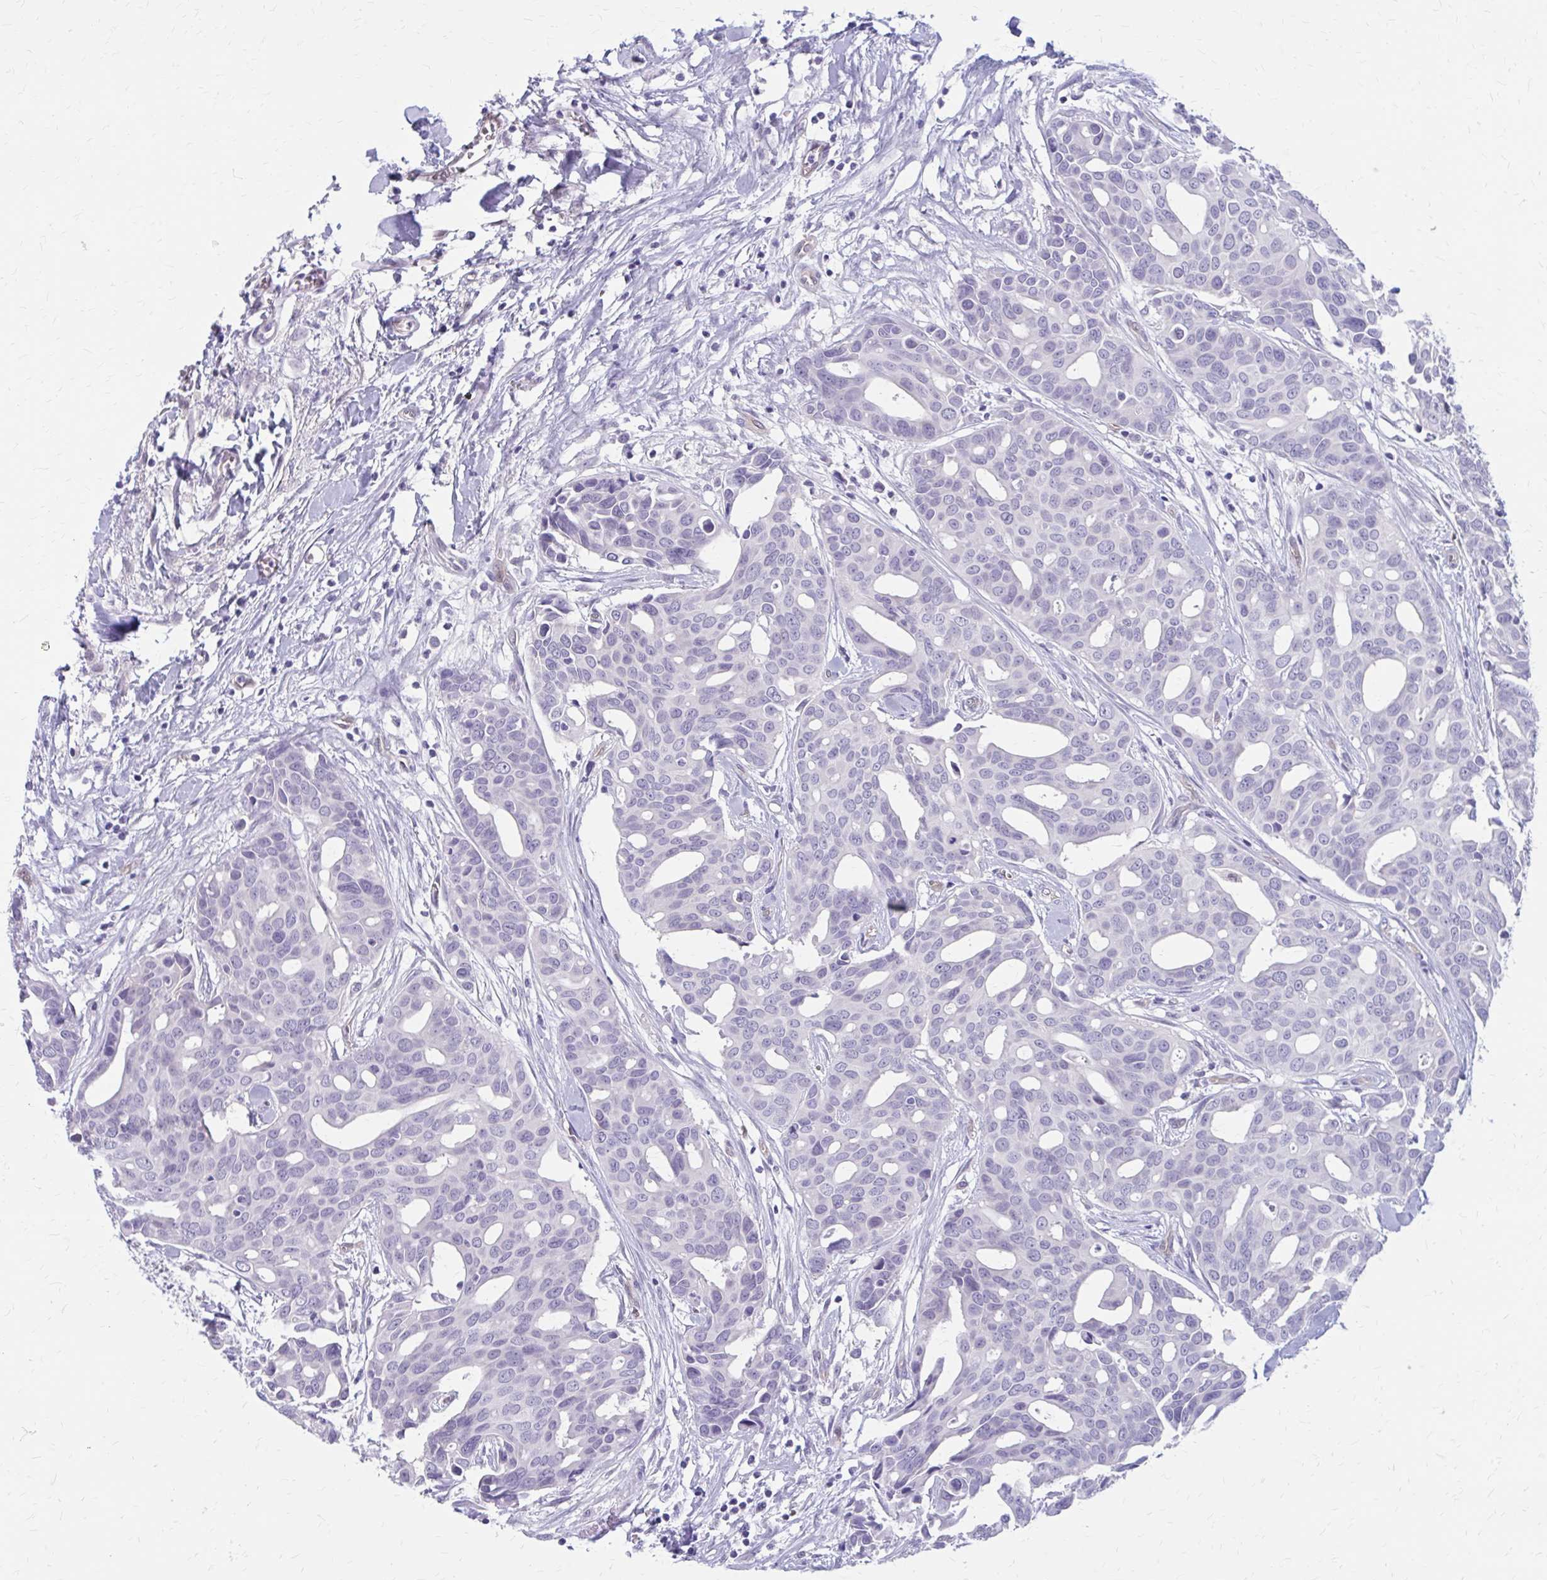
{"staining": {"intensity": "negative", "quantity": "none", "location": "none"}, "tissue": "breast cancer", "cell_type": "Tumor cells", "image_type": "cancer", "snomed": [{"axis": "morphology", "description": "Duct carcinoma"}, {"axis": "topography", "description": "Breast"}], "caption": "Human breast intraductal carcinoma stained for a protein using immunohistochemistry exhibits no staining in tumor cells.", "gene": "CLIC2", "patient": {"sex": "female", "age": 54}}